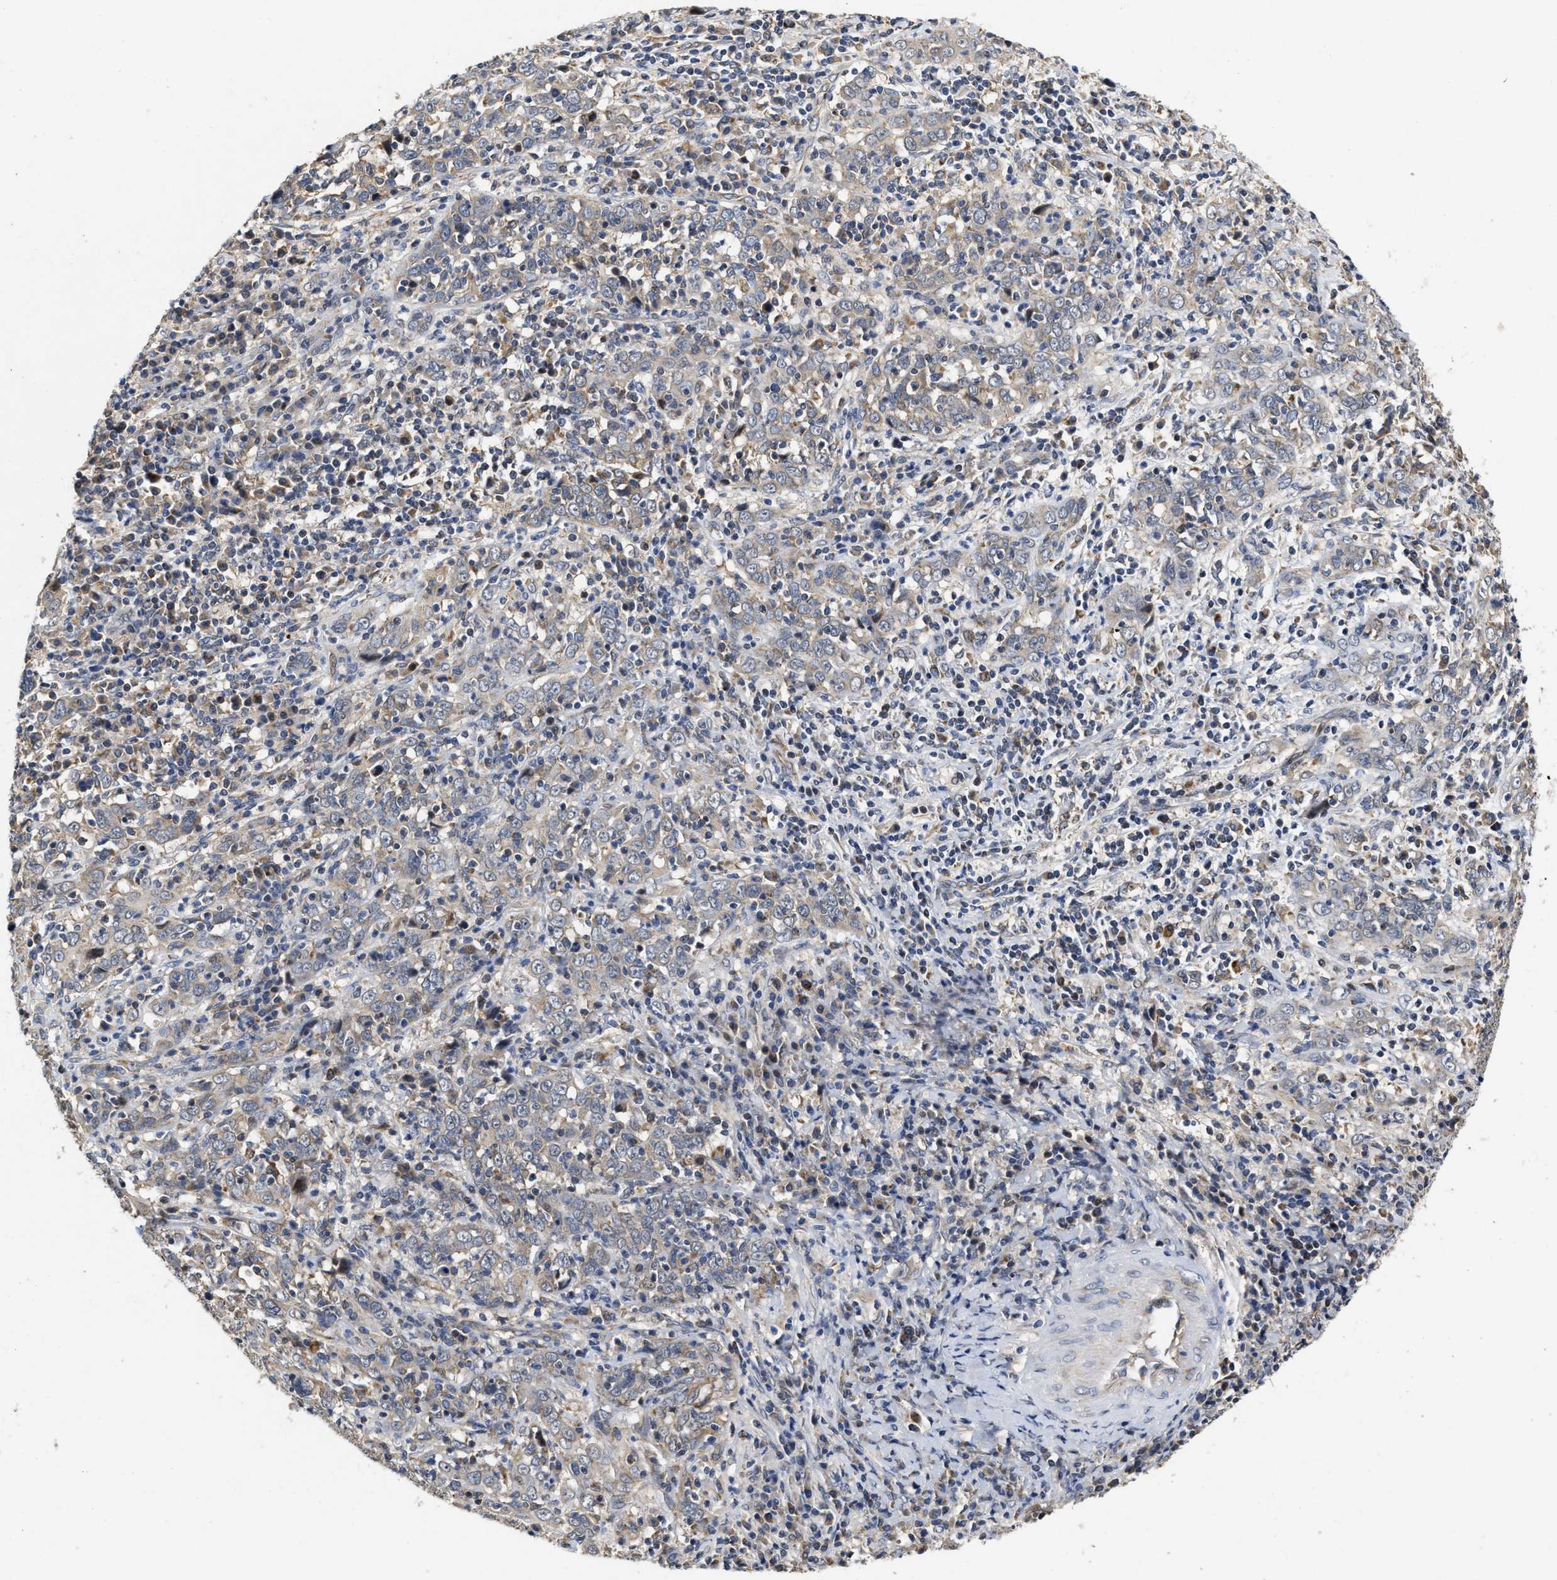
{"staining": {"intensity": "weak", "quantity": "<25%", "location": "cytoplasmic/membranous"}, "tissue": "cervical cancer", "cell_type": "Tumor cells", "image_type": "cancer", "snomed": [{"axis": "morphology", "description": "Squamous cell carcinoma, NOS"}, {"axis": "topography", "description": "Cervix"}], "caption": "Tumor cells are negative for protein expression in human cervical cancer.", "gene": "SCYL2", "patient": {"sex": "female", "age": 46}}